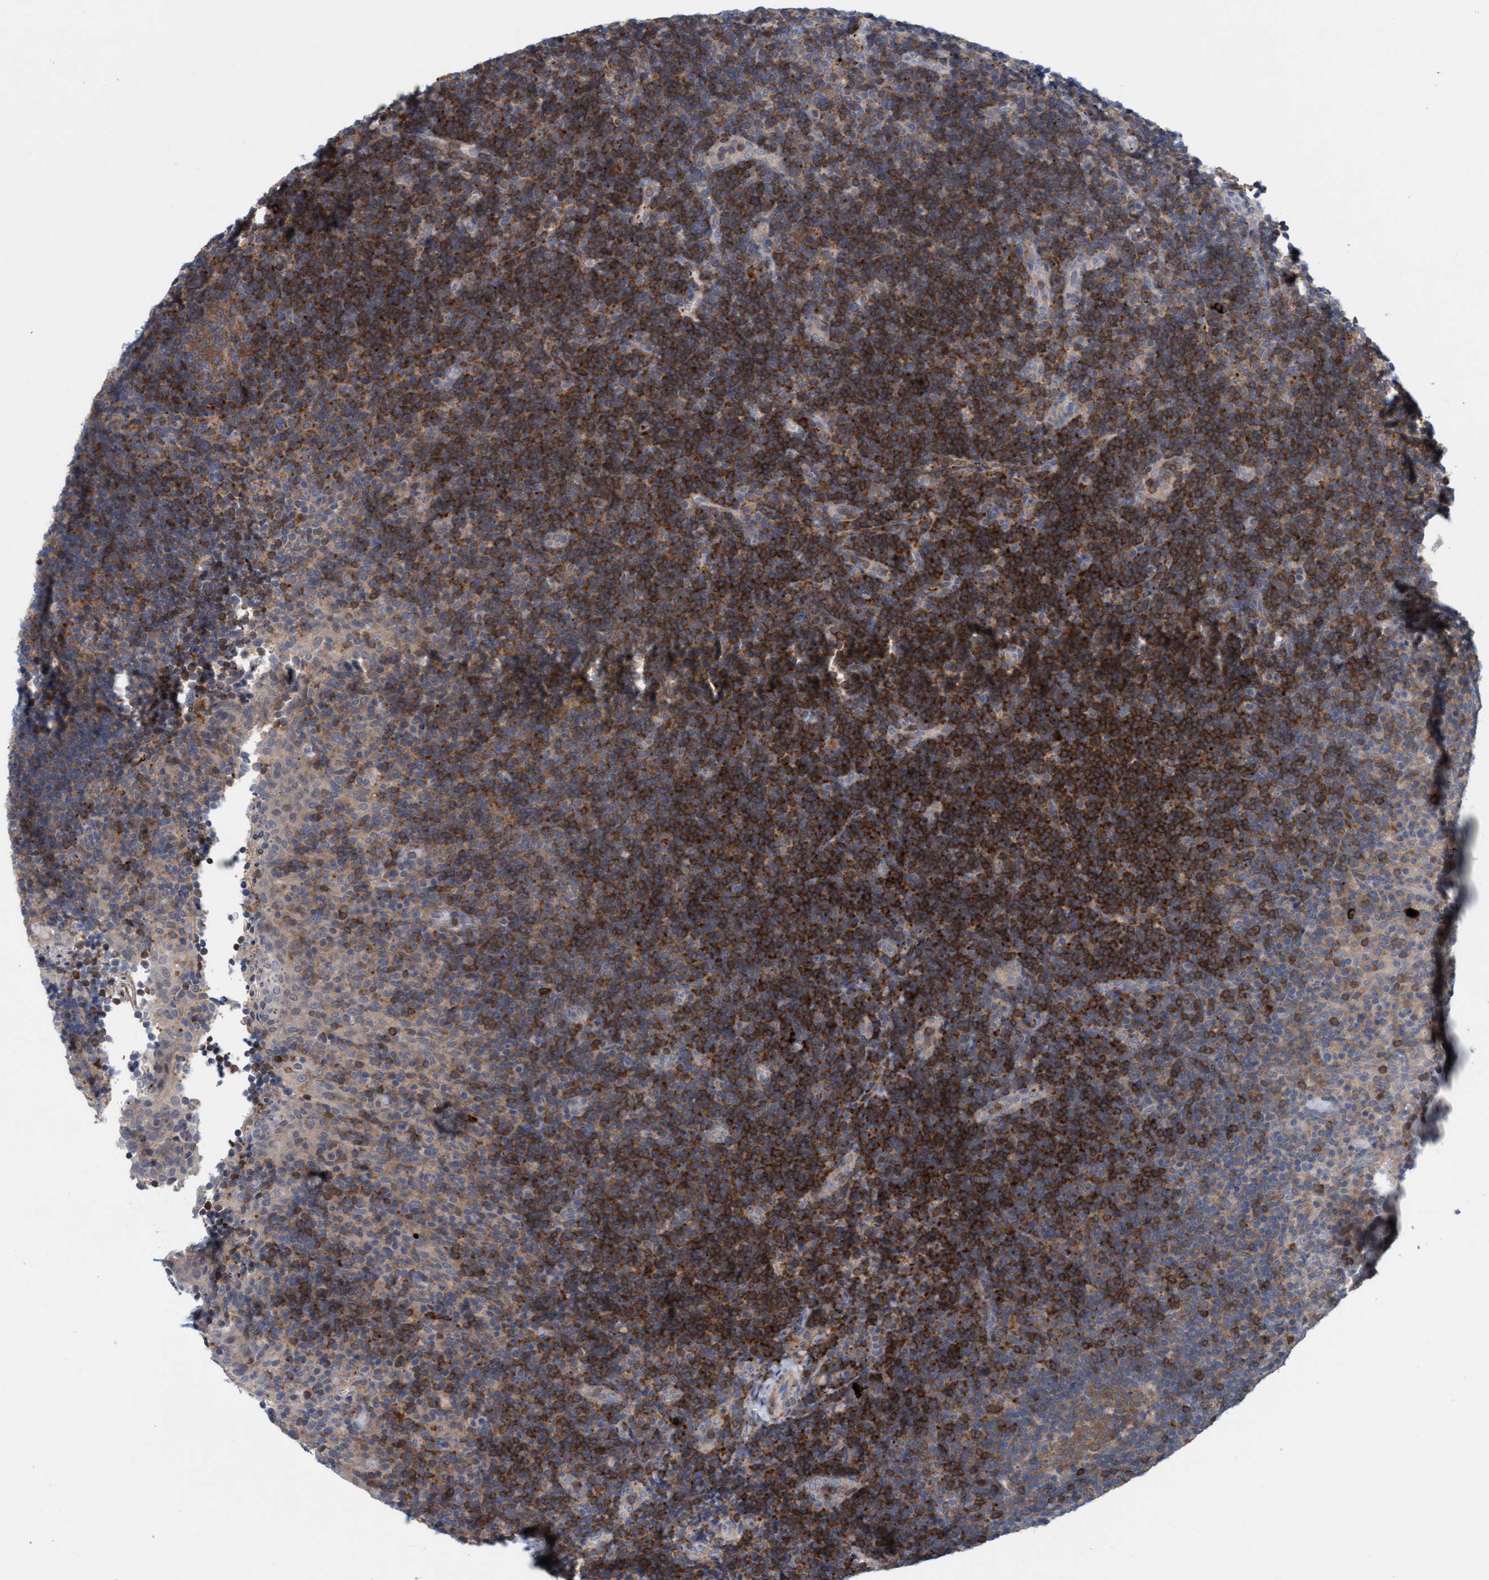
{"staining": {"intensity": "strong", "quantity": ">75%", "location": "cytoplasmic/membranous"}, "tissue": "lymphoma", "cell_type": "Tumor cells", "image_type": "cancer", "snomed": [{"axis": "morphology", "description": "Malignant lymphoma, non-Hodgkin's type, High grade"}, {"axis": "topography", "description": "Tonsil"}], "caption": "High-magnification brightfield microscopy of lymphoma stained with DAB (brown) and counterstained with hematoxylin (blue). tumor cells exhibit strong cytoplasmic/membranous expression is appreciated in approximately>75% of cells.", "gene": "KLHL25", "patient": {"sex": "female", "age": 36}}